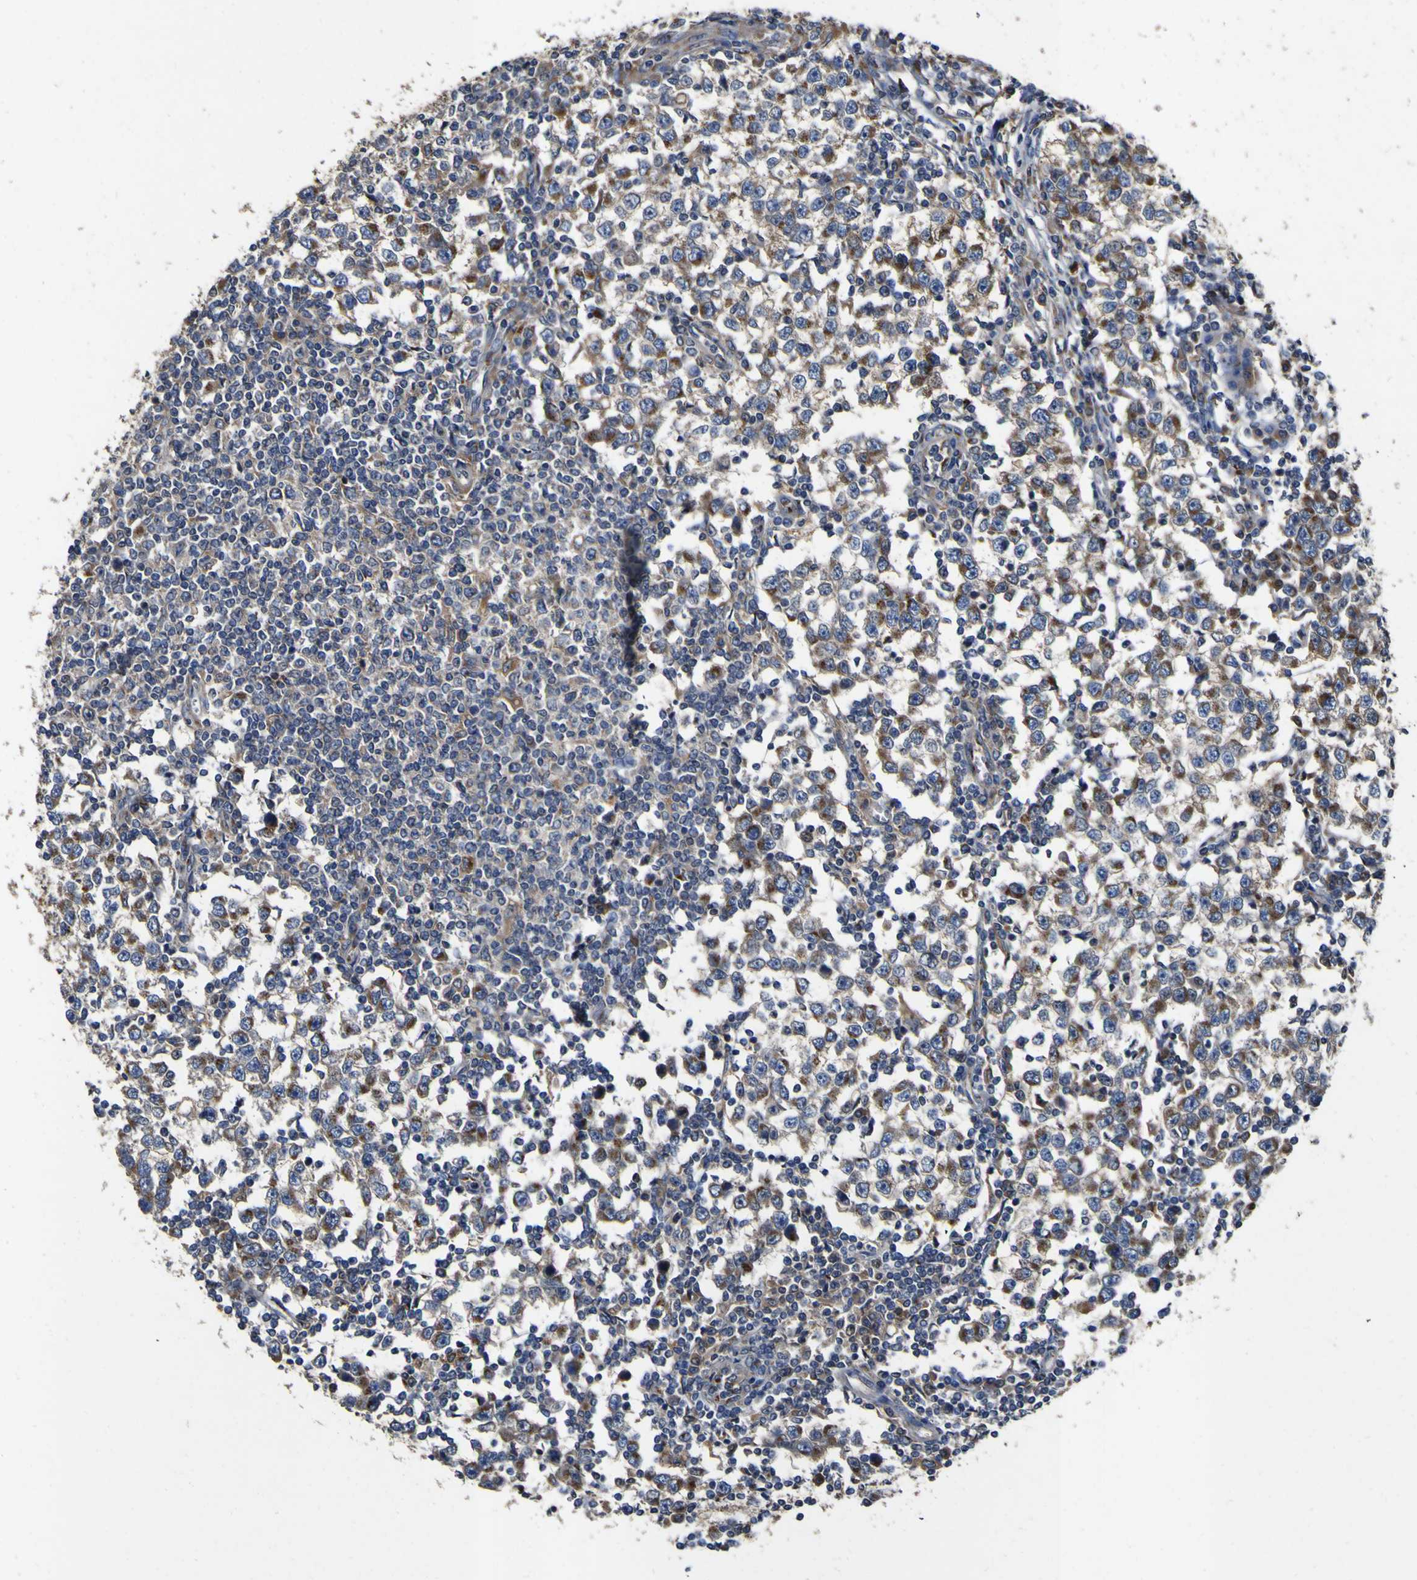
{"staining": {"intensity": "moderate", "quantity": ">75%", "location": "cytoplasmic/membranous"}, "tissue": "testis cancer", "cell_type": "Tumor cells", "image_type": "cancer", "snomed": [{"axis": "morphology", "description": "Seminoma, NOS"}, {"axis": "topography", "description": "Testis"}], "caption": "A histopathology image of human testis cancer (seminoma) stained for a protein demonstrates moderate cytoplasmic/membranous brown staining in tumor cells.", "gene": "COA1", "patient": {"sex": "male", "age": 65}}